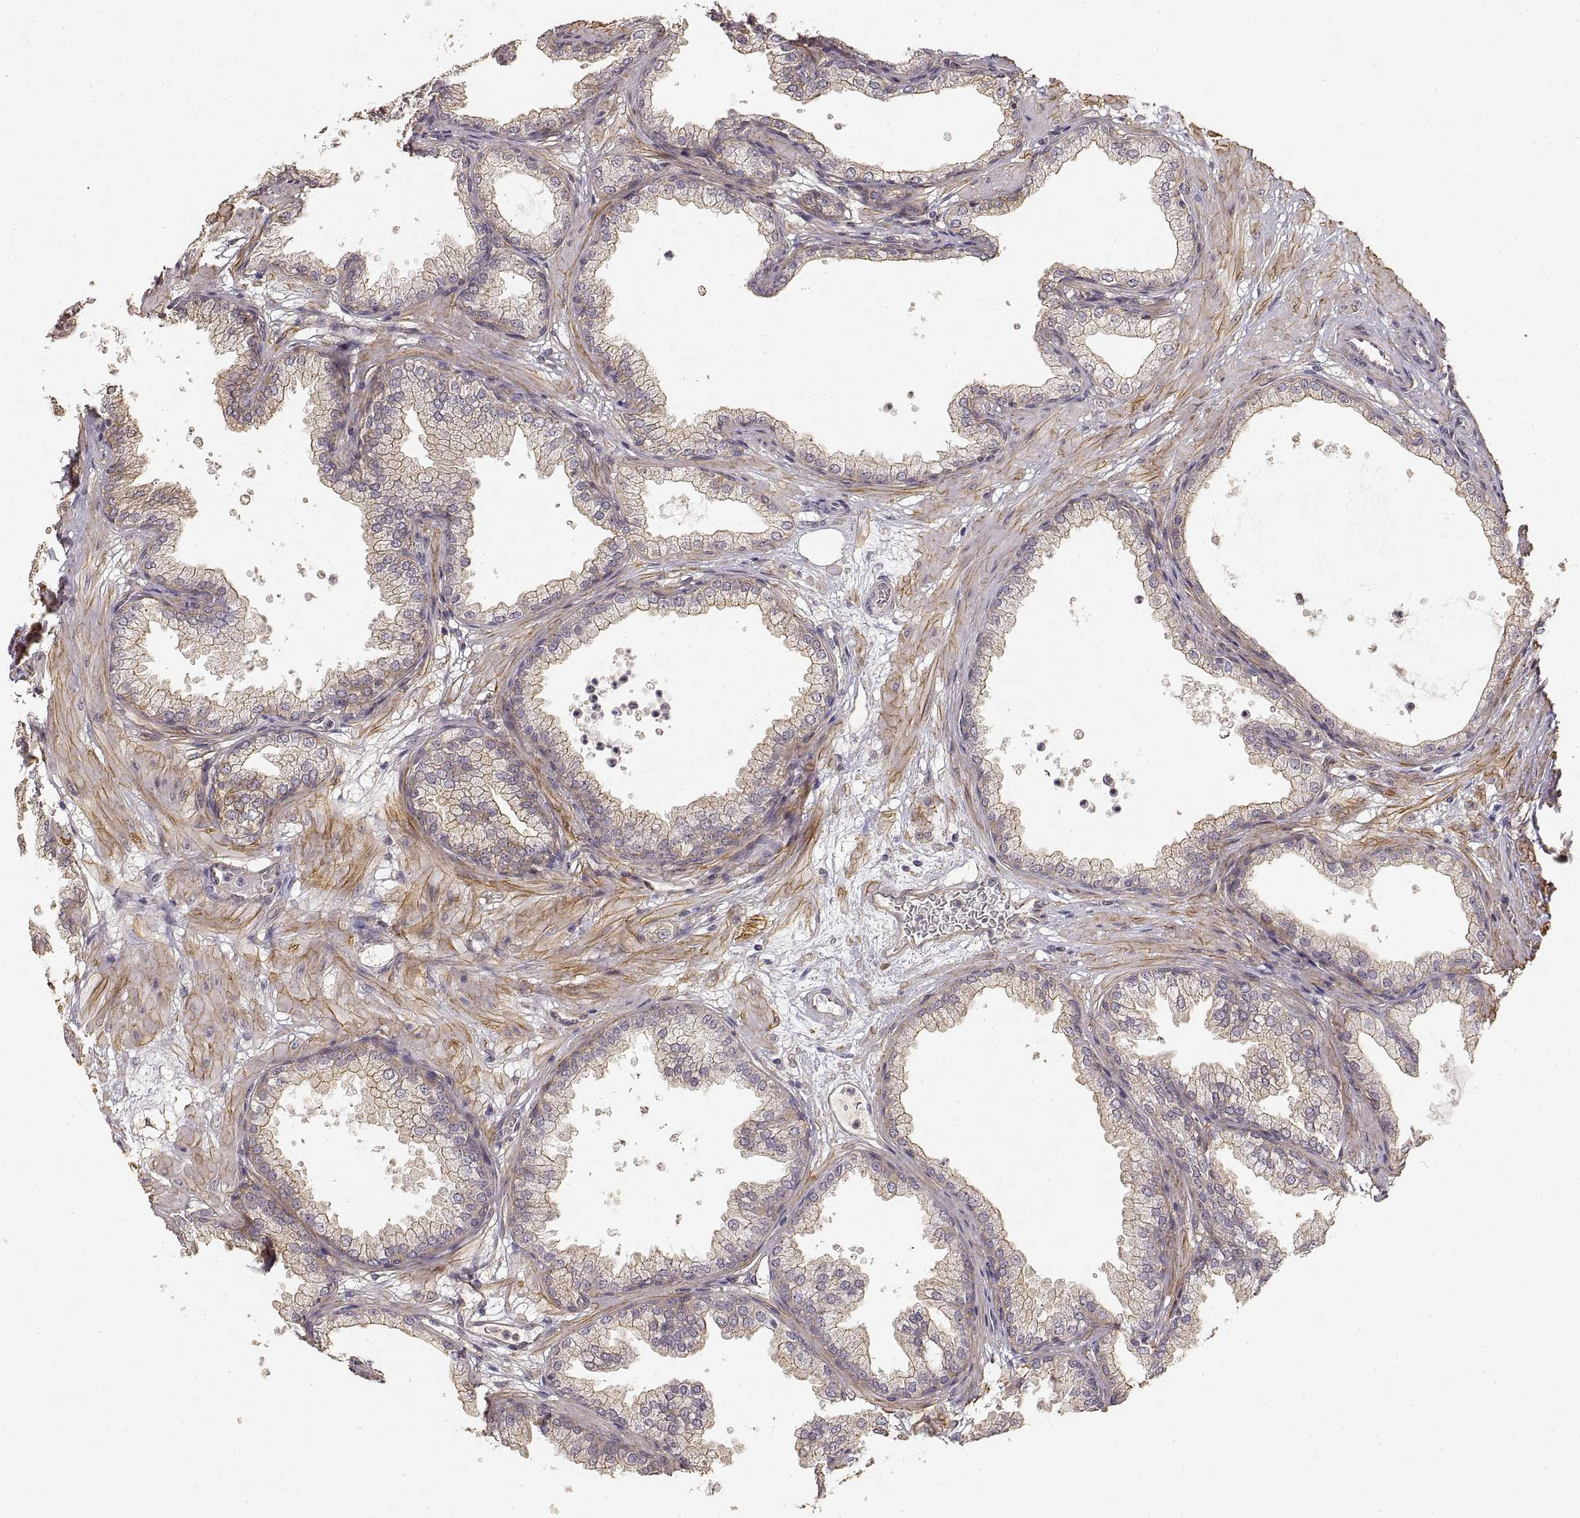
{"staining": {"intensity": "weak", "quantity": ">75%", "location": "cytoplasmic/membranous"}, "tissue": "prostate", "cell_type": "Glandular cells", "image_type": "normal", "snomed": [{"axis": "morphology", "description": "Normal tissue, NOS"}, {"axis": "topography", "description": "Prostate"}], "caption": "Immunohistochemistry micrograph of normal prostate stained for a protein (brown), which demonstrates low levels of weak cytoplasmic/membranous staining in about >75% of glandular cells.", "gene": "LAMA4", "patient": {"sex": "male", "age": 37}}